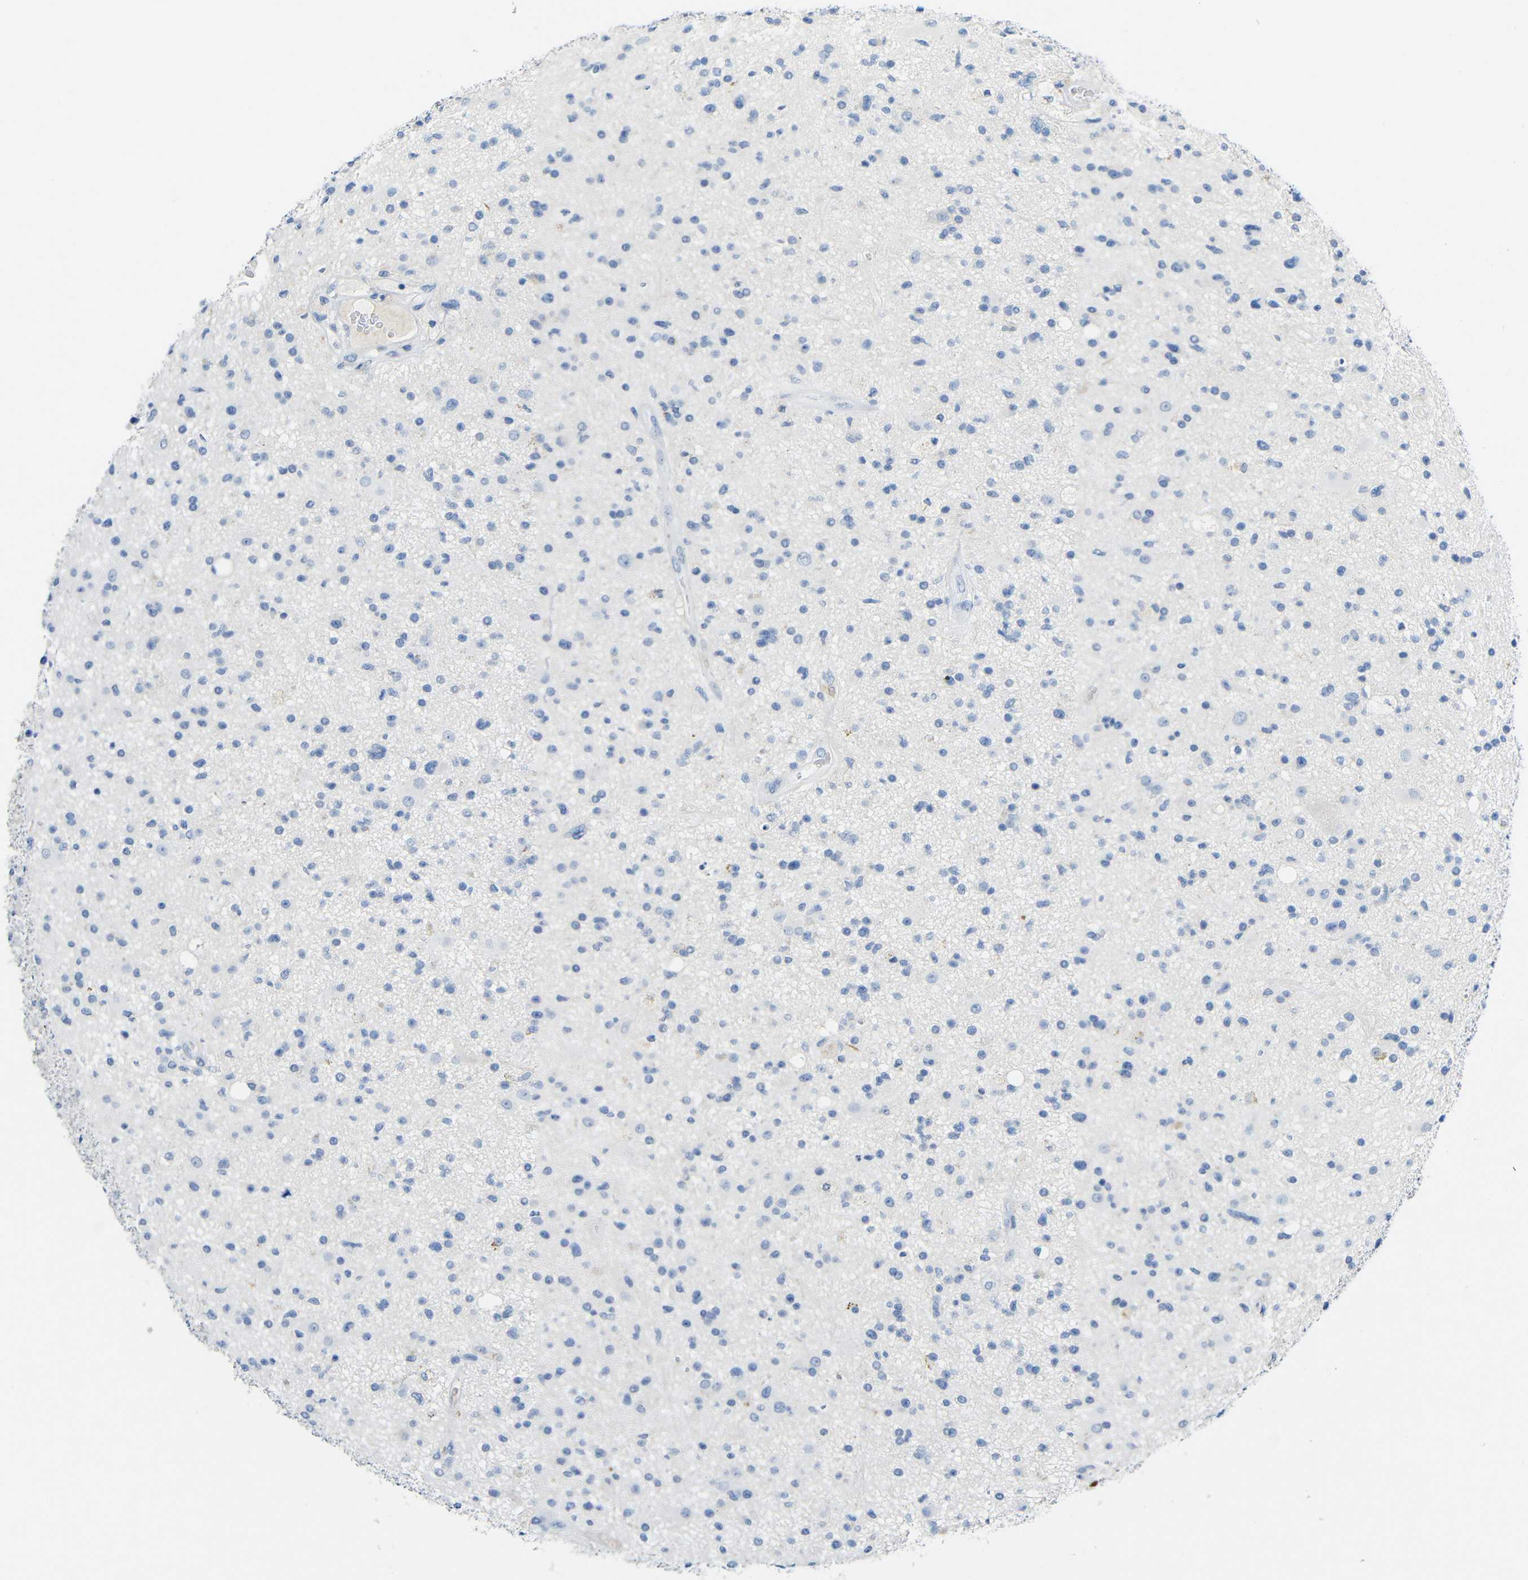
{"staining": {"intensity": "negative", "quantity": "none", "location": "none"}, "tissue": "glioma", "cell_type": "Tumor cells", "image_type": "cancer", "snomed": [{"axis": "morphology", "description": "Glioma, malignant, High grade"}, {"axis": "topography", "description": "Brain"}], "caption": "DAB immunohistochemical staining of human glioma demonstrates no significant positivity in tumor cells.", "gene": "C15orf48", "patient": {"sex": "male", "age": 33}}